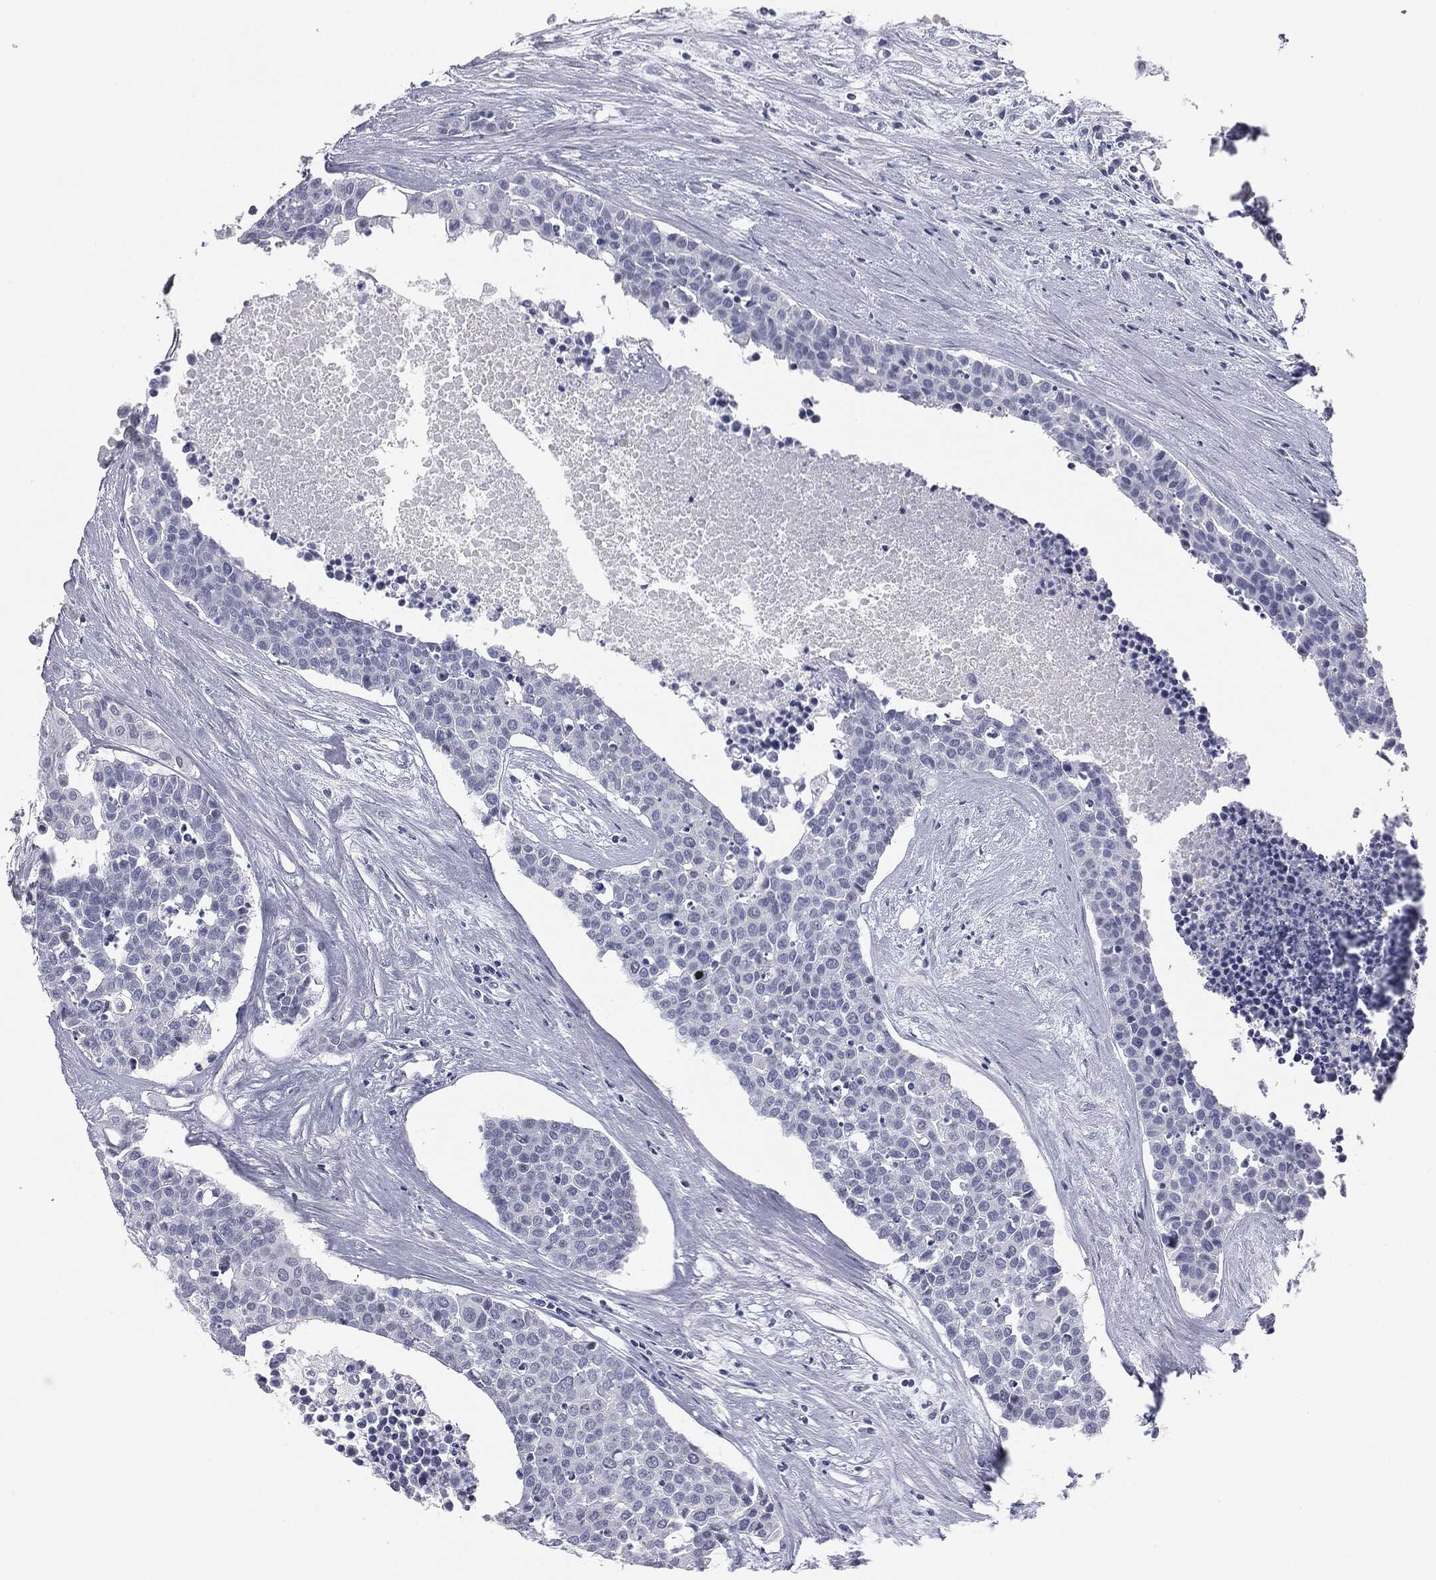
{"staining": {"intensity": "negative", "quantity": "none", "location": "none"}, "tissue": "carcinoid", "cell_type": "Tumor cells", "image_type": "cancer", "snomed": [{"axis": "morphology", "description": "Carcinoid, malignant, NOS"}, {"axis": "topography", "description": "Colon"}], "caption": "Immunohistochemistry histopathology image of carcinoid (malignant) stained for a protein (brown), which demonstrates no staining in tumor cells. (Brightfield microscopy of DAB IHC at high magnification).", "gene": "TPO", "patient": {"sex": "male", "age": 81}}